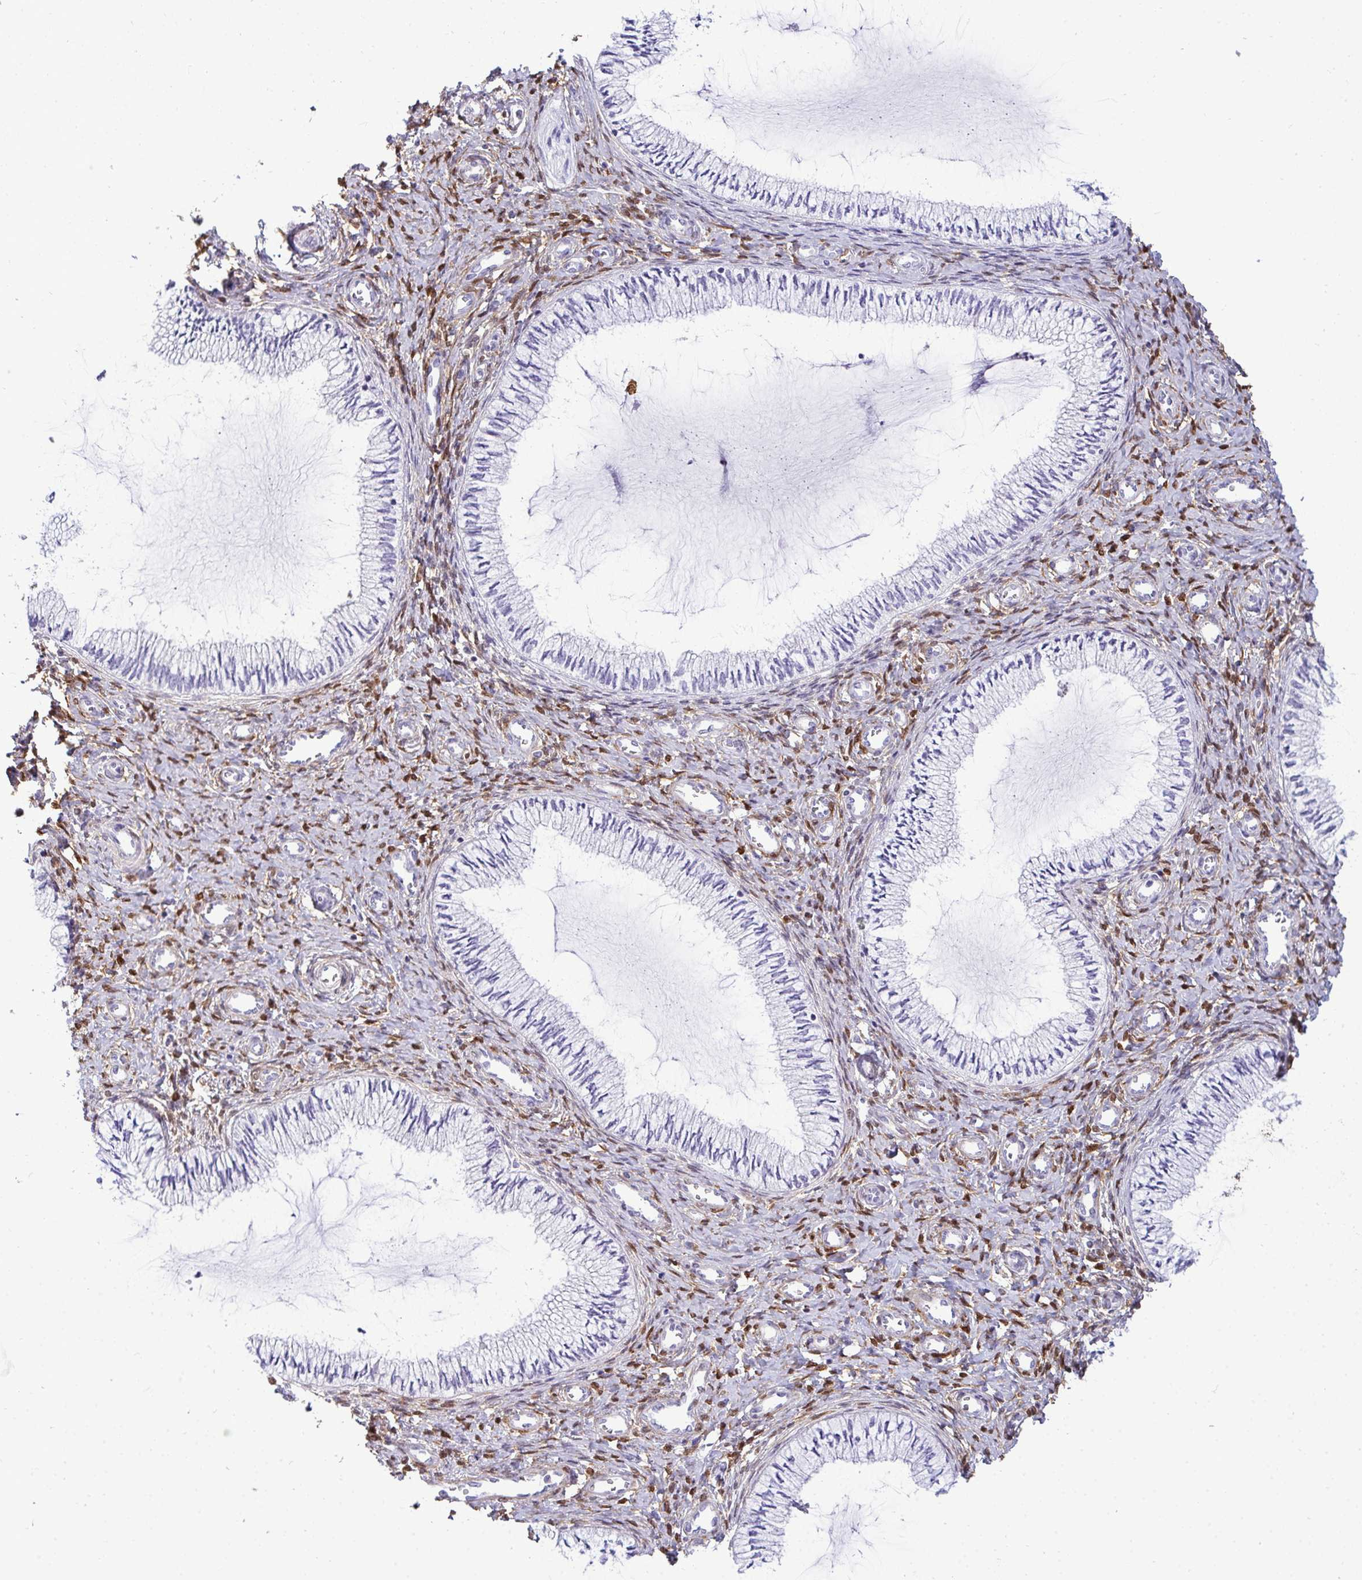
{"staining": {"intensity": "negative", "quantity": "none", "location": "none"}, "tissue": "cervix", "cell_type": "Glandular cells", "image_type": "normal", "snomed": [{"axis": "morphology", "description": "Normal tissue, NOS"}, {"axis": "topography", "description": "Cervix"}], "caption": "DAB (3,3'-diaminobenzidine) immunohistochemical staining of normal cervix demonstrates no significant expression in glandular cells.", "gene": "HSPB6", "patient": {"sex": "female", "age": 24}}